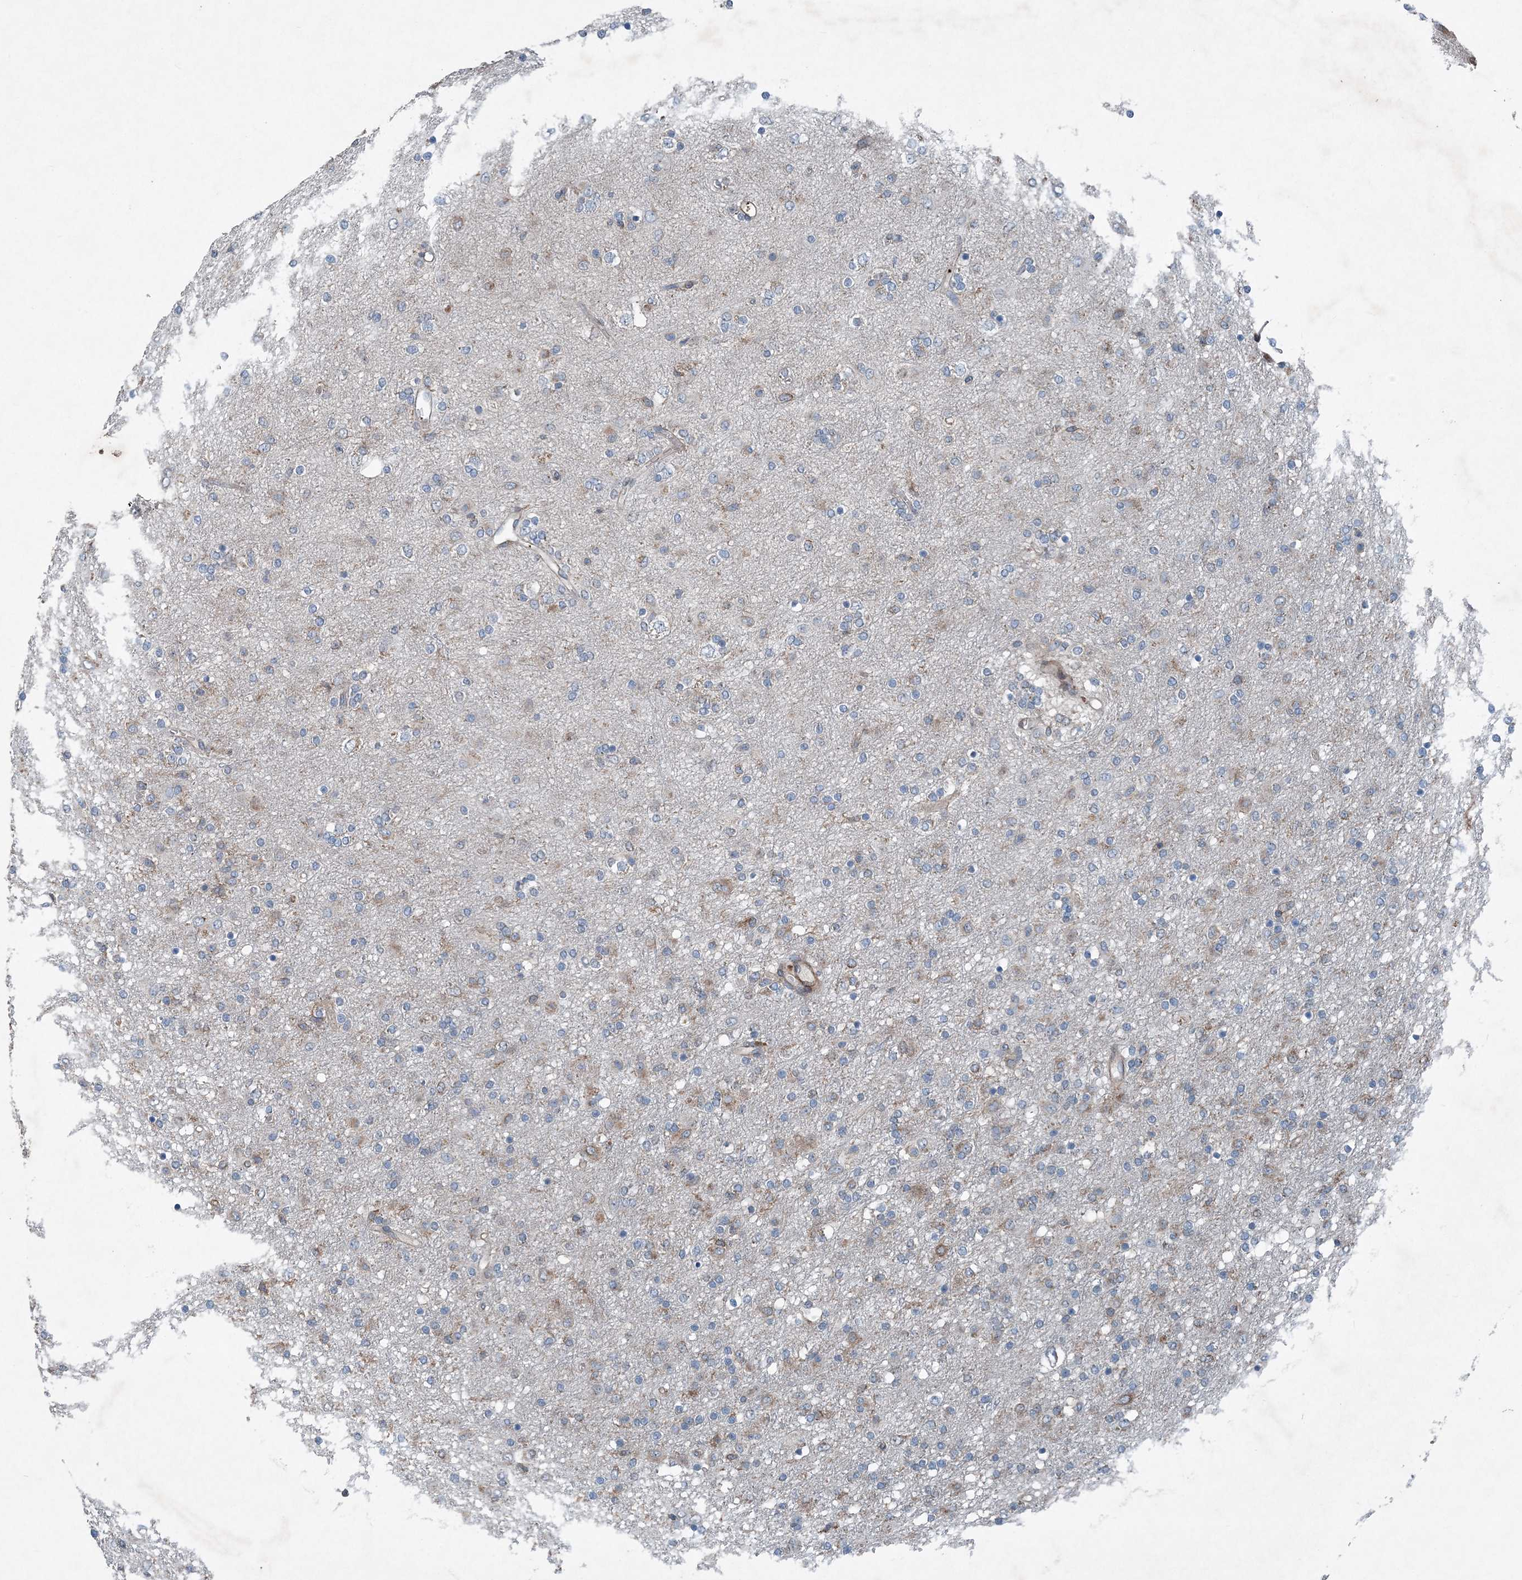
{"staining": {"intensity": "negative", "quantity": "none", "location": "none"}, "tissue": "glioma", "cell_type": "Tumor cells", "image_type": "cancer", "snomed": [{"axis": "morphology", "description": "Glioma, malignant, Low grade"}, {"axis": "topography", "description": "Brain"}], "caption": "Tumor cells are negative for protein expression in human malignant glioma (low-grade). Brightfield microscopy of immunohistochemistry stained with DAB (brown) and hematoxylin (blue), captured at high magnification.", "gene": "DGUOK", "patient": {"sex": "male", "age": 65}}